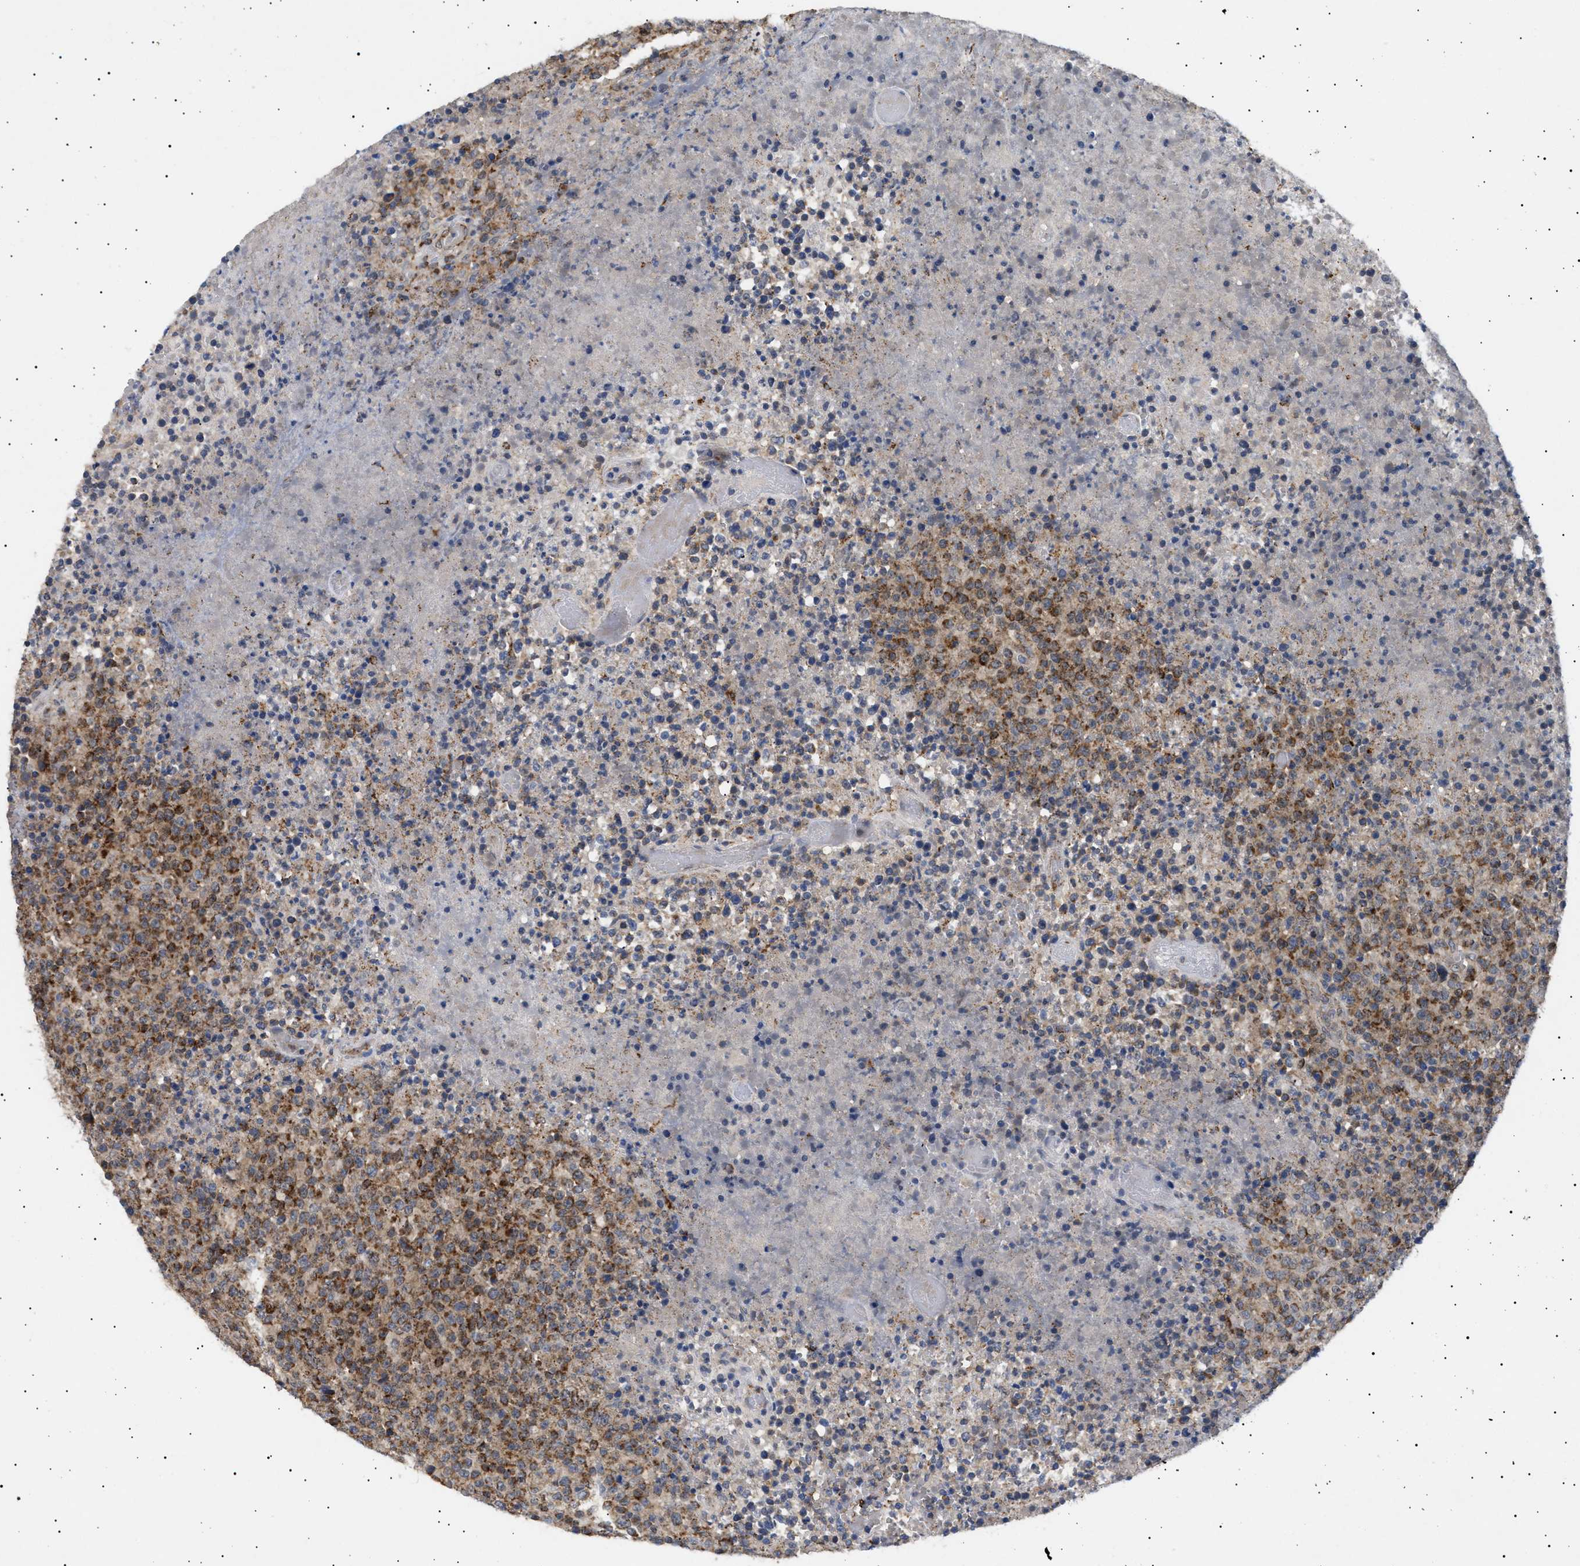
{"staining": {"intensity": "moderate", "quantity": ">75%", "location": "cytoplasmic/membranous"}, "tissue": "lymphoma", "cell_type": "Tumor cells", "image_type": "cancer", "snomed": [{"axis": "morphology", "description": "Malignant lymphoma, non-Hodgkin's type, High grade"}, {"axis": "topography", "description": "Lymph node"}], "caption": "The micrograph shows a brown stain indicating the presence of a protein in the cytoplasmic/membranous of tumor cells in lymphoma.", "gene": "SIRT5", "patient": {"sex": "male", "age": 13}}